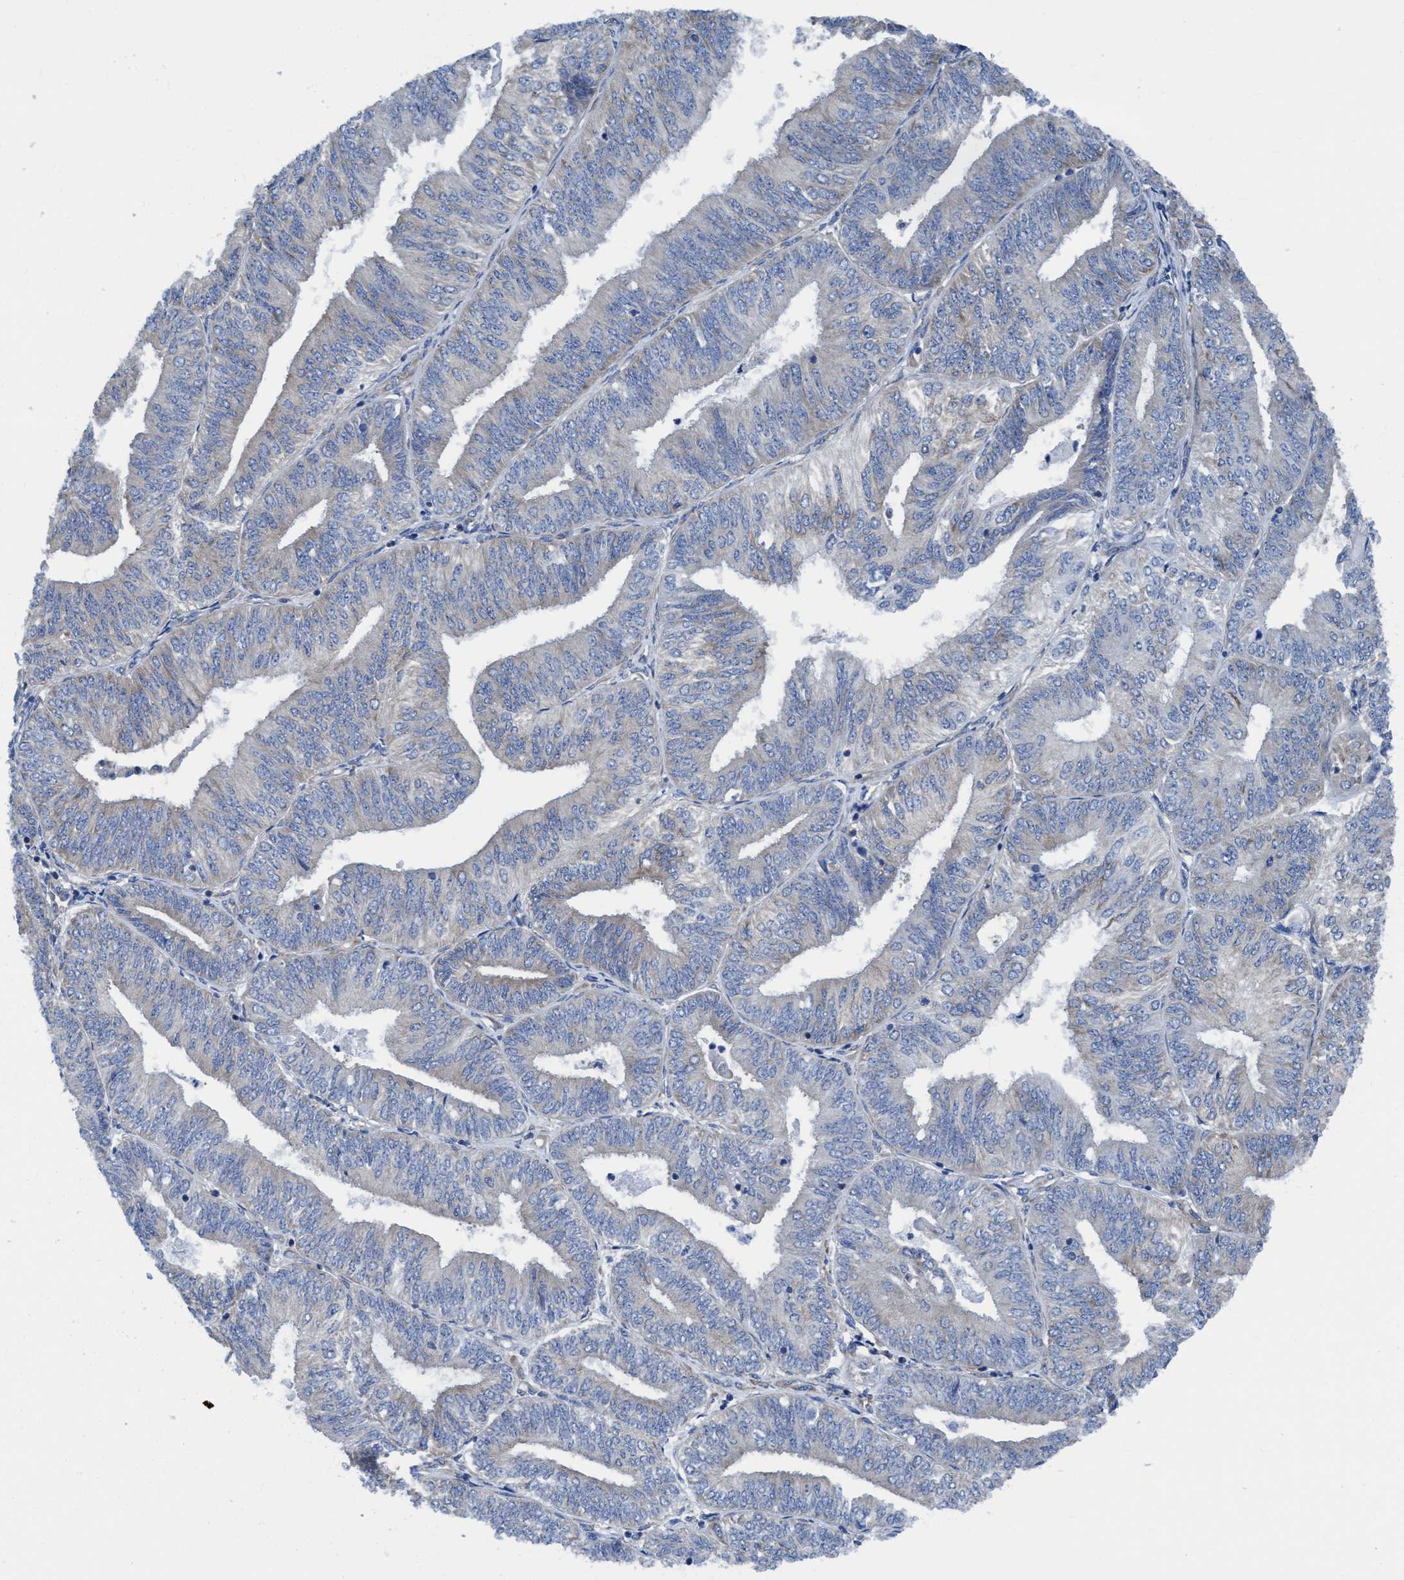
{"staining": {"intensity": "weak", "quantity": "<25%", "location": "cytoplasmic/membranous"}, "tissue": "endometrial cancer", "cell_type": "Tumor cells", "image_type": "cancer", "snomed": [{"axis": "morphology", "description": "Adenocarcinoma, NOS"}, {"axis": "topography", "description": "Endometrium"}], "caption": "Immunohistochemistry (IHC) of human endometrial cancer shows no expression in tumor cells.", "gene": "NMT1", "patient": {"sex": "female", "age": 58}}